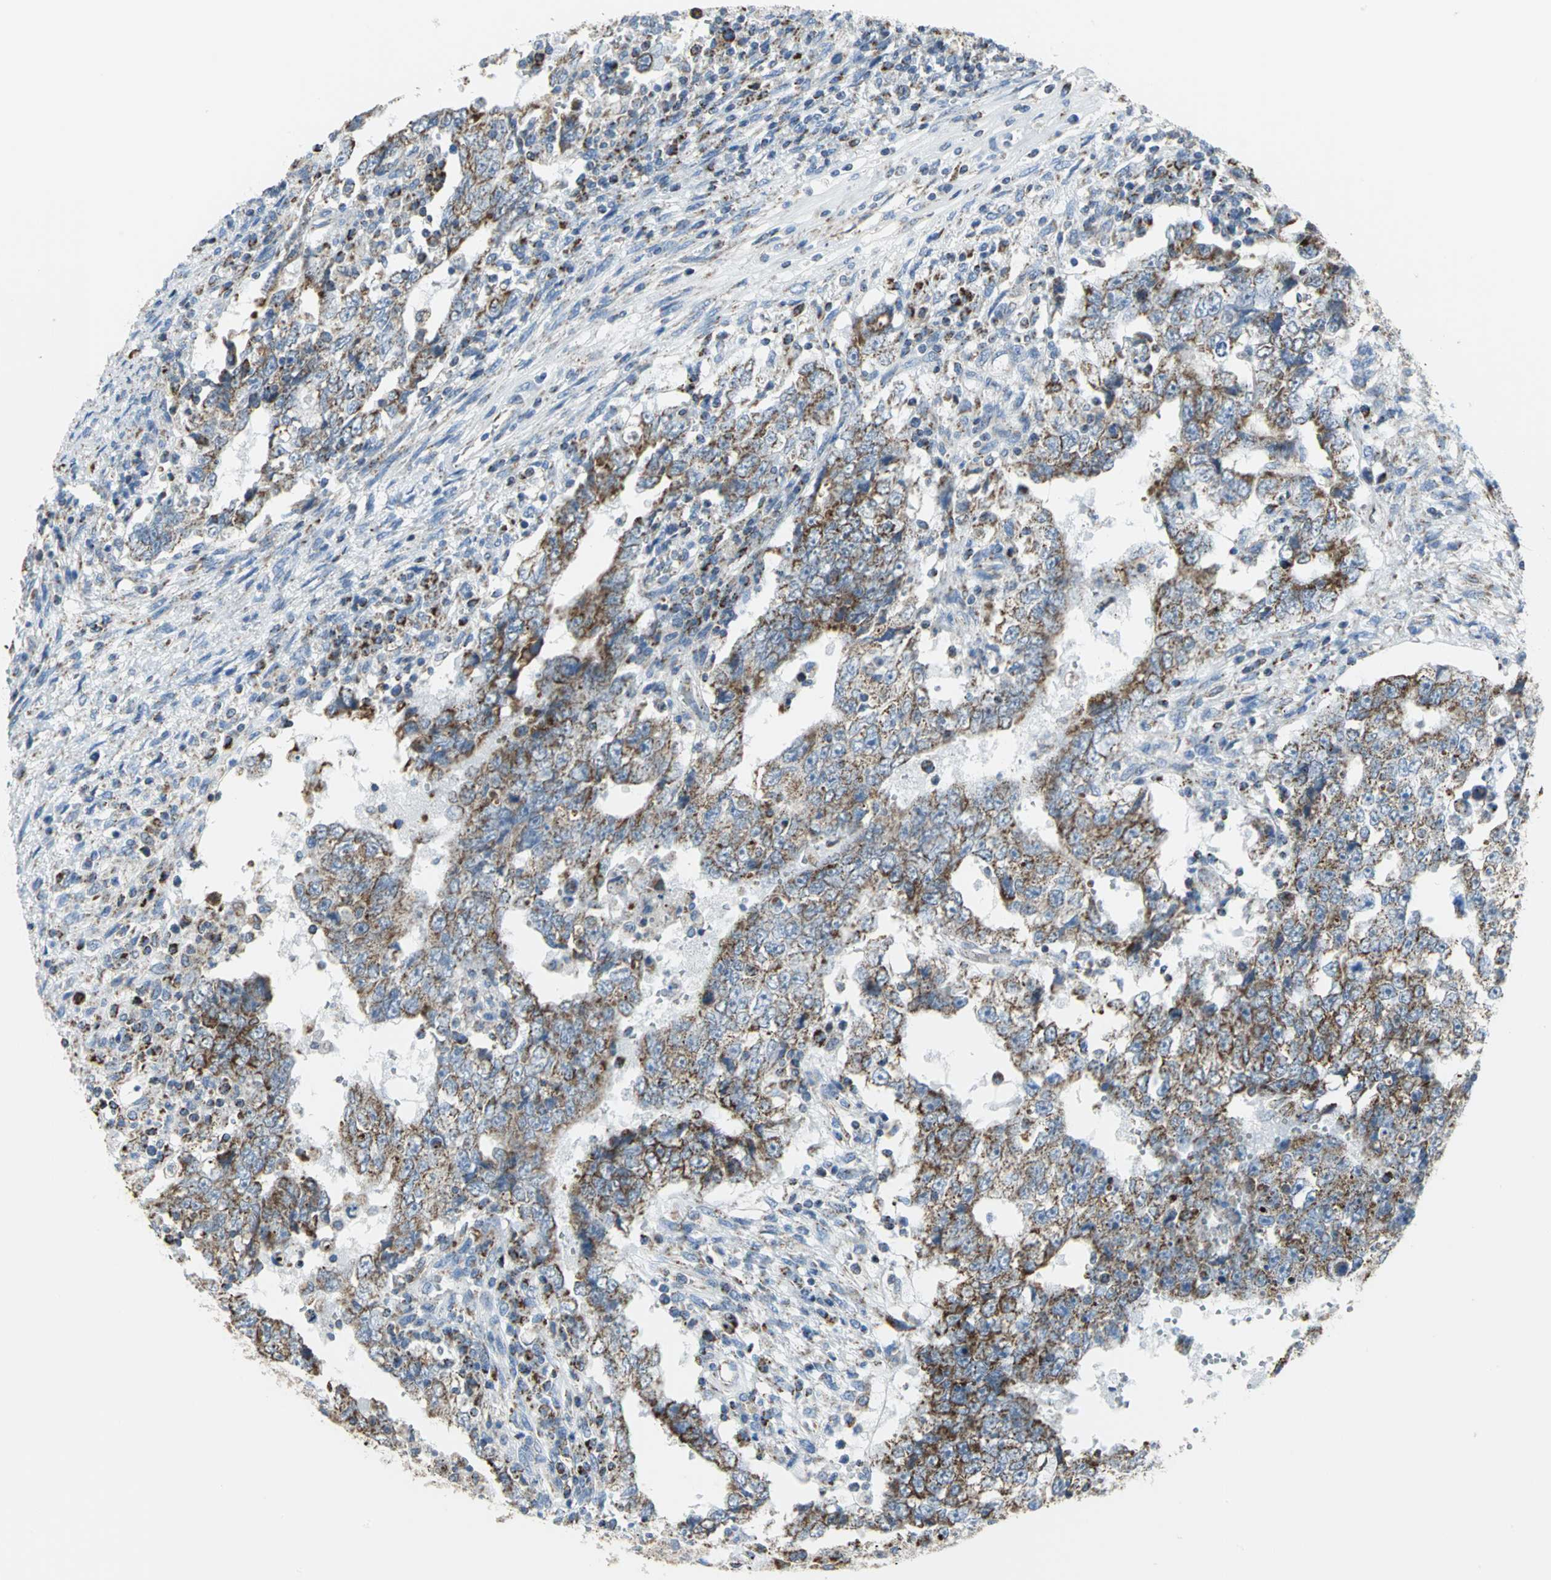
{"staining": {"intensity": "moderate", "quantity": "25%-75%", "location": "cytoplasmic/membranous"}, "tissue": "testis cancer", "cell_type": "Tumor cells", "image_type": "cancer", "snomed": [{"axis": "morphology", "description": "Carcinoma, Embryonal, NOS"}, {"axis": "topography", "description": "Testis"}], "caption": "Testis cancer (embryonal carcinoma) was stained to show a protein in brown. There is medium levels of moderate cytoplasmic/membranous positivity in about 25%-75% of tumor cells.", "gene": "NTRK1", "patient": {"sex": "male", "age": 26}}